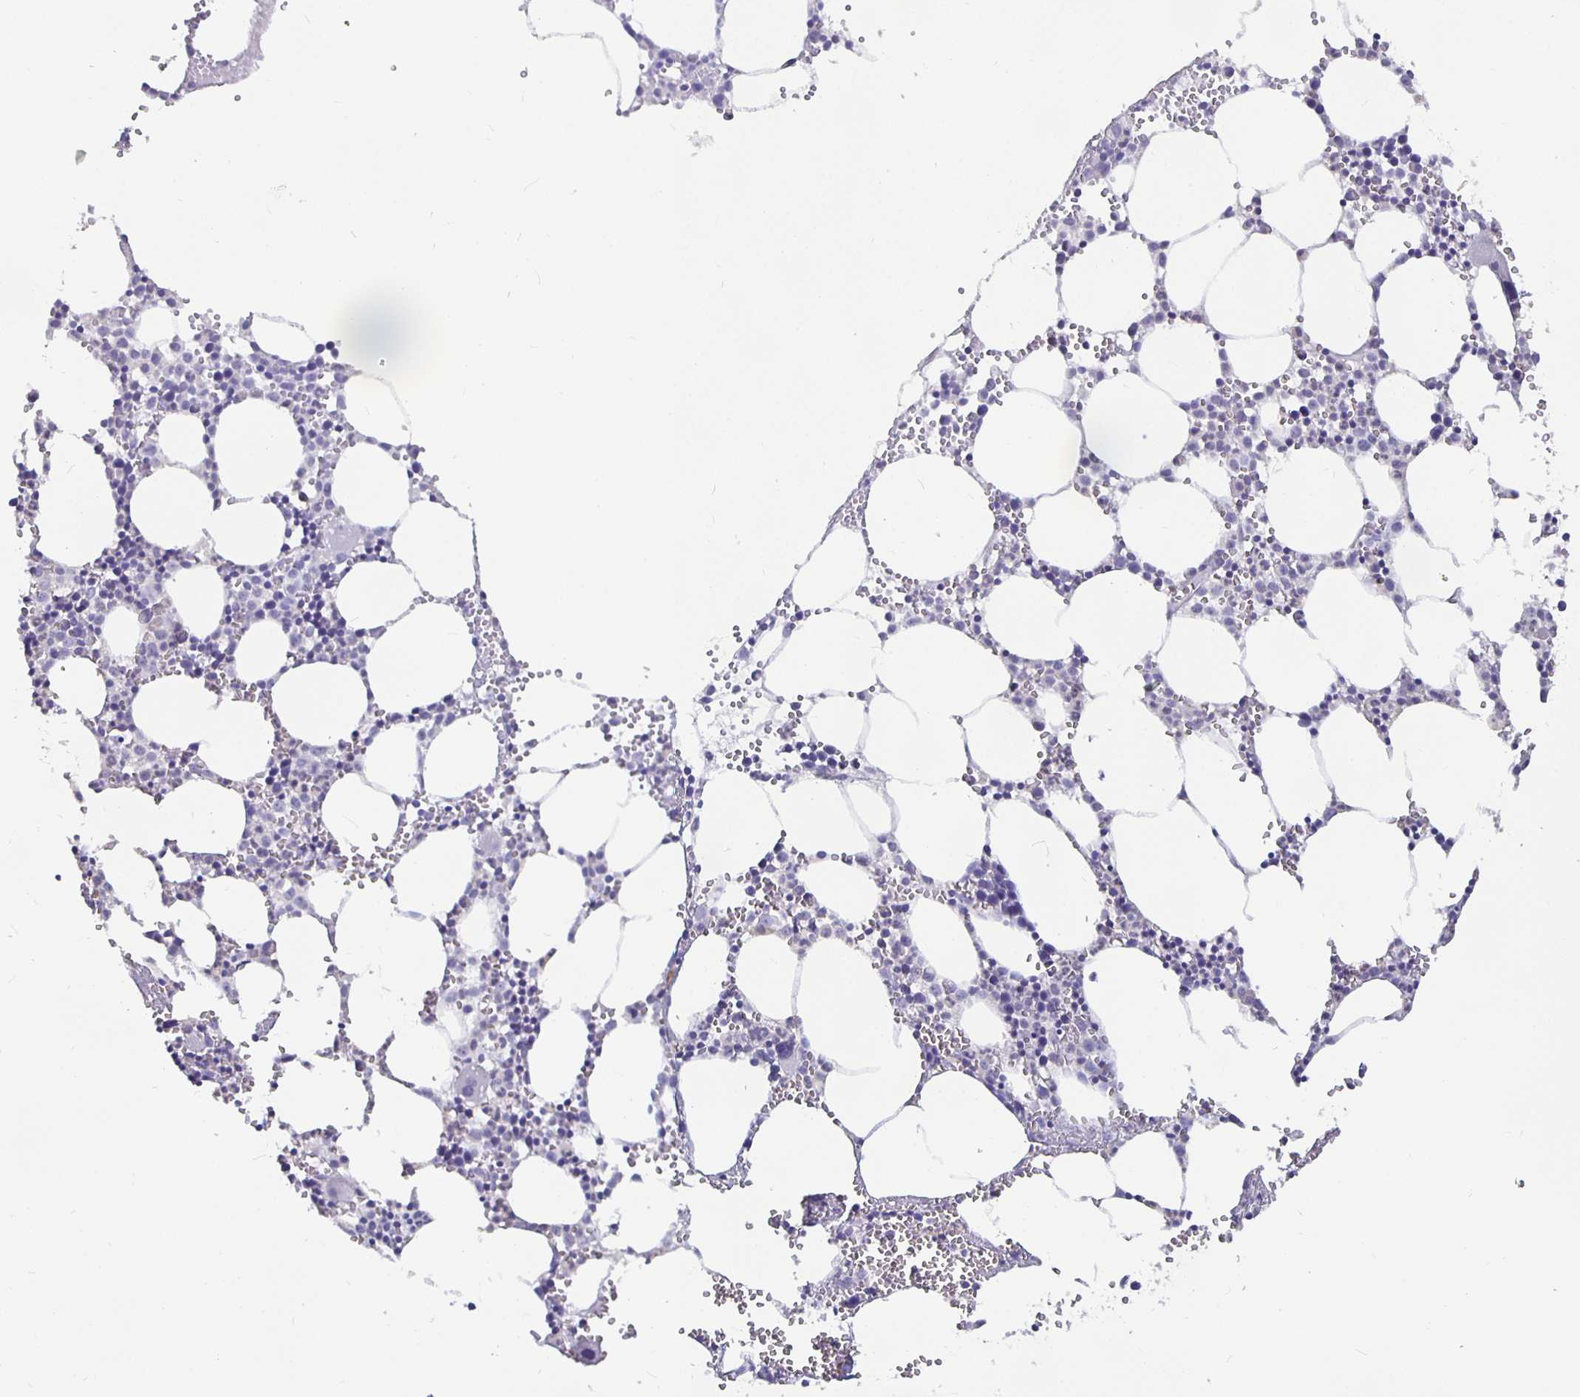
{"staining": {"intensity": "negative", "quantity": "none", "location": "none"}, "tissue": "bone marrow", "cell_type": "Hematopoietic cells", "image_type": "normal", "snomed": [{"axis": "morphology", "description": "Normal tissue, NOS"}, {"axis": "topography", "description": "Bone marrow"}], "caption": "Human bone marrow stained for a protein using IHC reveals no staining in hematopoietic cells.", "gene": "GPX4", "patient": {"sex": "male", "age": 89}}